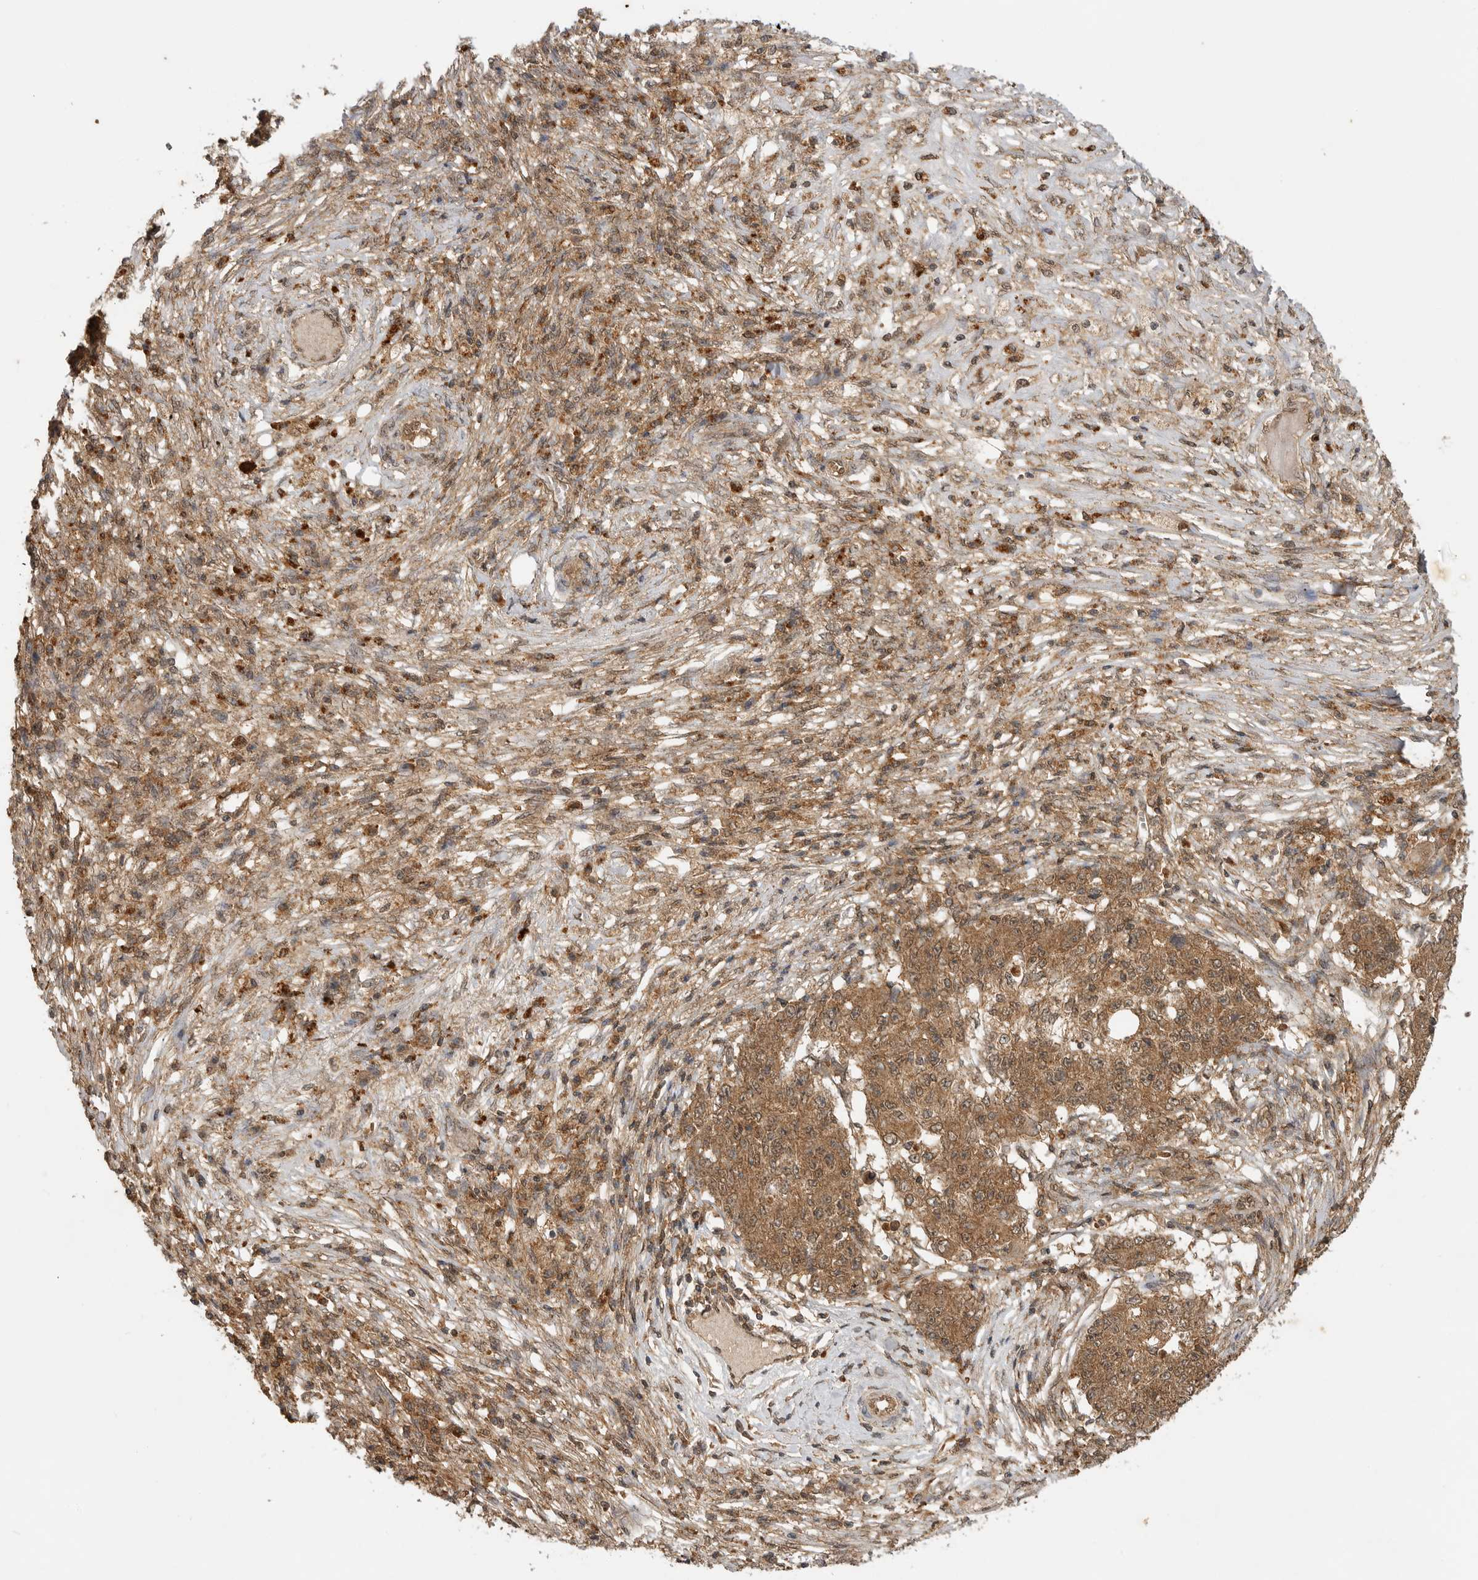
{"staining": {"intensity": "moderate", "quantity": ">75%", "location": "cytoplasmic/membranous"}, "tissue": "ovarian cancer", "cell_type": "Tumor cells", "image_type": "cancer", "snomed": [{"axis": "morphology", "description": "Carcinoma, endometroid"}, {"axis": "topography", "description": "Ovary"}], "caption": "Endometroid carcinoma (ovarian) tissue exhibits moderate cytoplasmic/membranous expression in about >75% of tumor cells, visualized by immunohistochemistry.", "gene": "ICOSLG", "patient": {"sex": "female", "age": 42}}